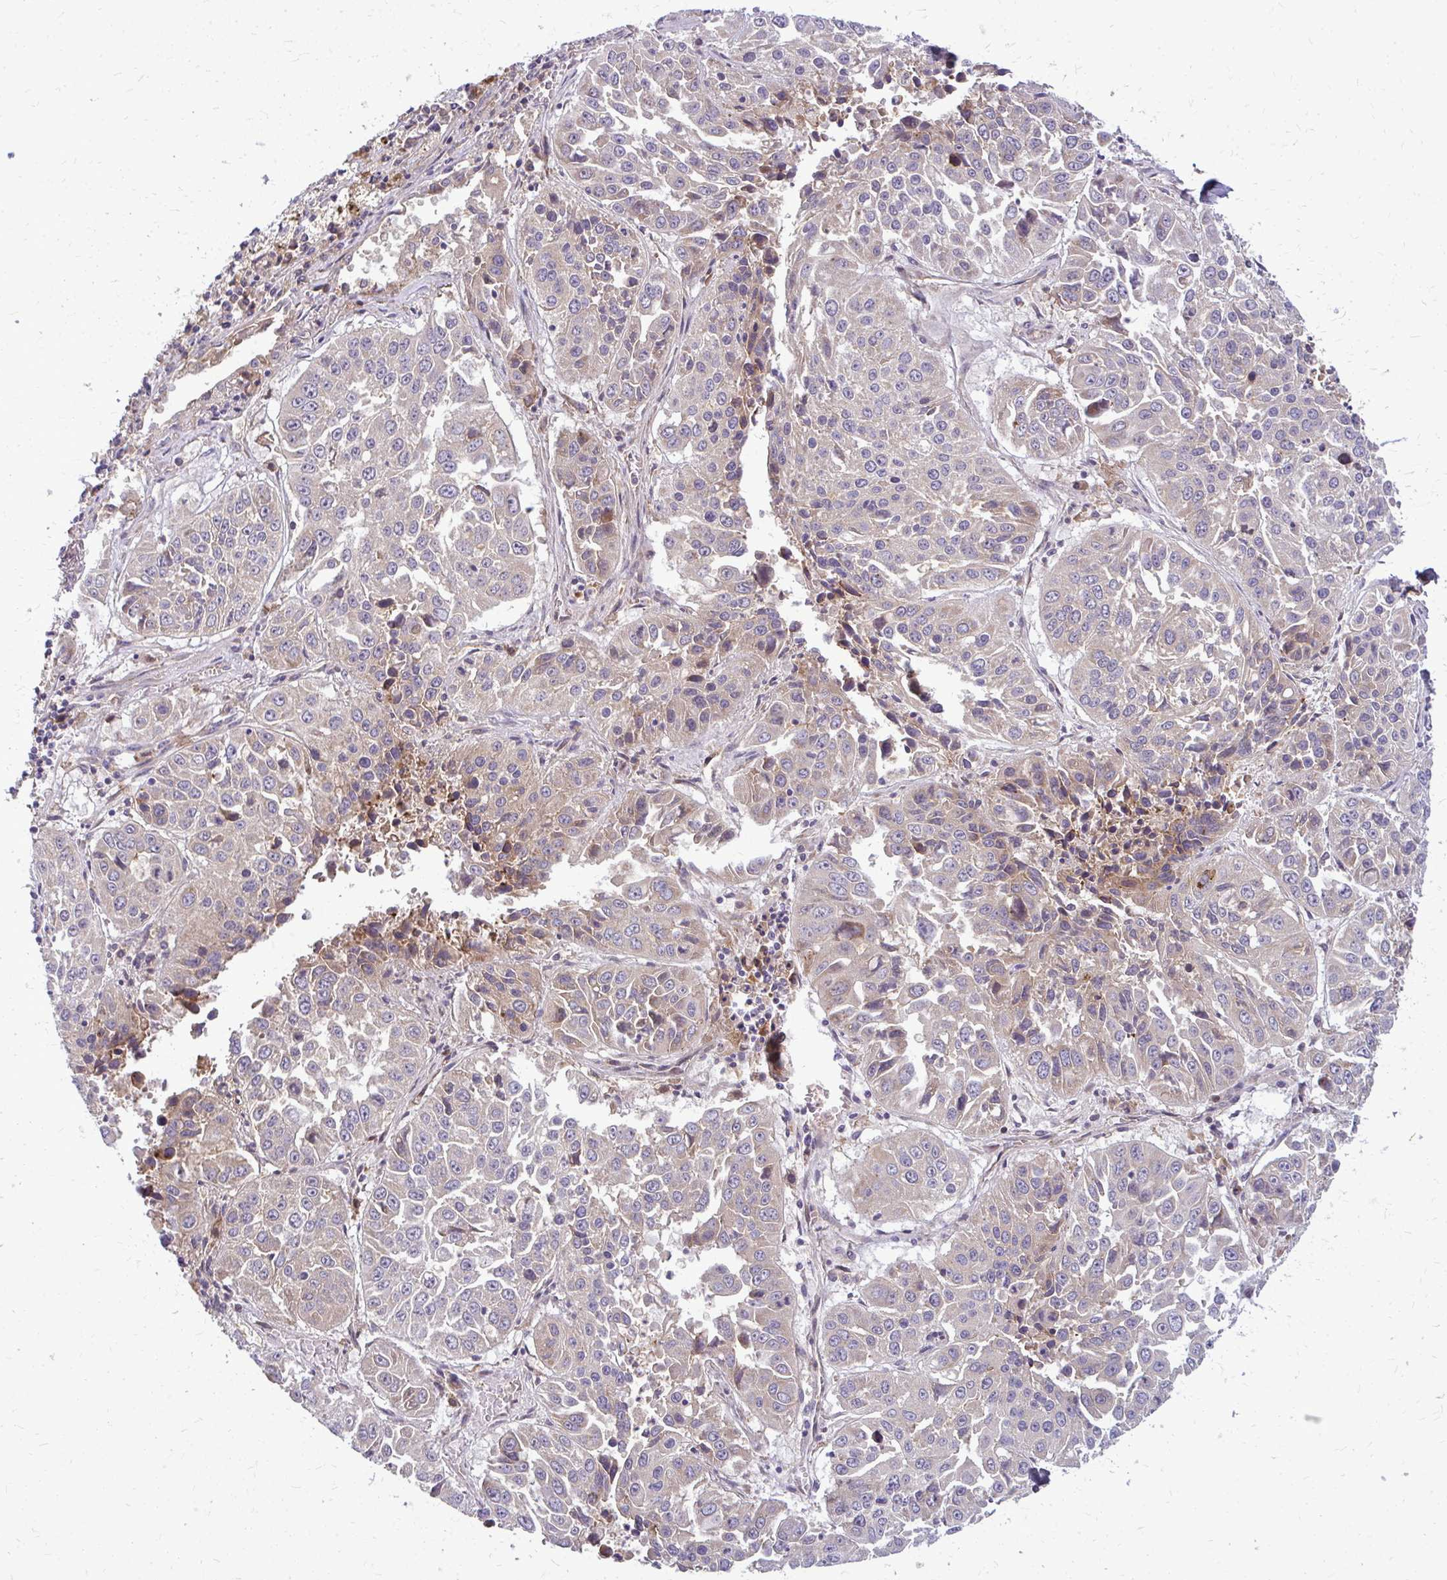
{"staining": {"intensity": "weak", "quantity": "<25%", "location": "cytoplasmic/membranous"}, "tissue": "lung cancer", "cell_type": "Tumor cells", "image_type": "cancer", "snomed": [{"axis": "morphology", "description": "Squamous cell carcinoma, NOS"}, {"axis": "topography", "description": "Lung"}], "caption": "IHC image of neoplastic tissue: lung cancer (squamous cell carcinoma) stained with DAB (3,3'-diaminobenzidine) exhibits no significant protein positivity in tumor cells.", "gene": "OXNAD1", "patient": {"sex": "female", "age": 61}}